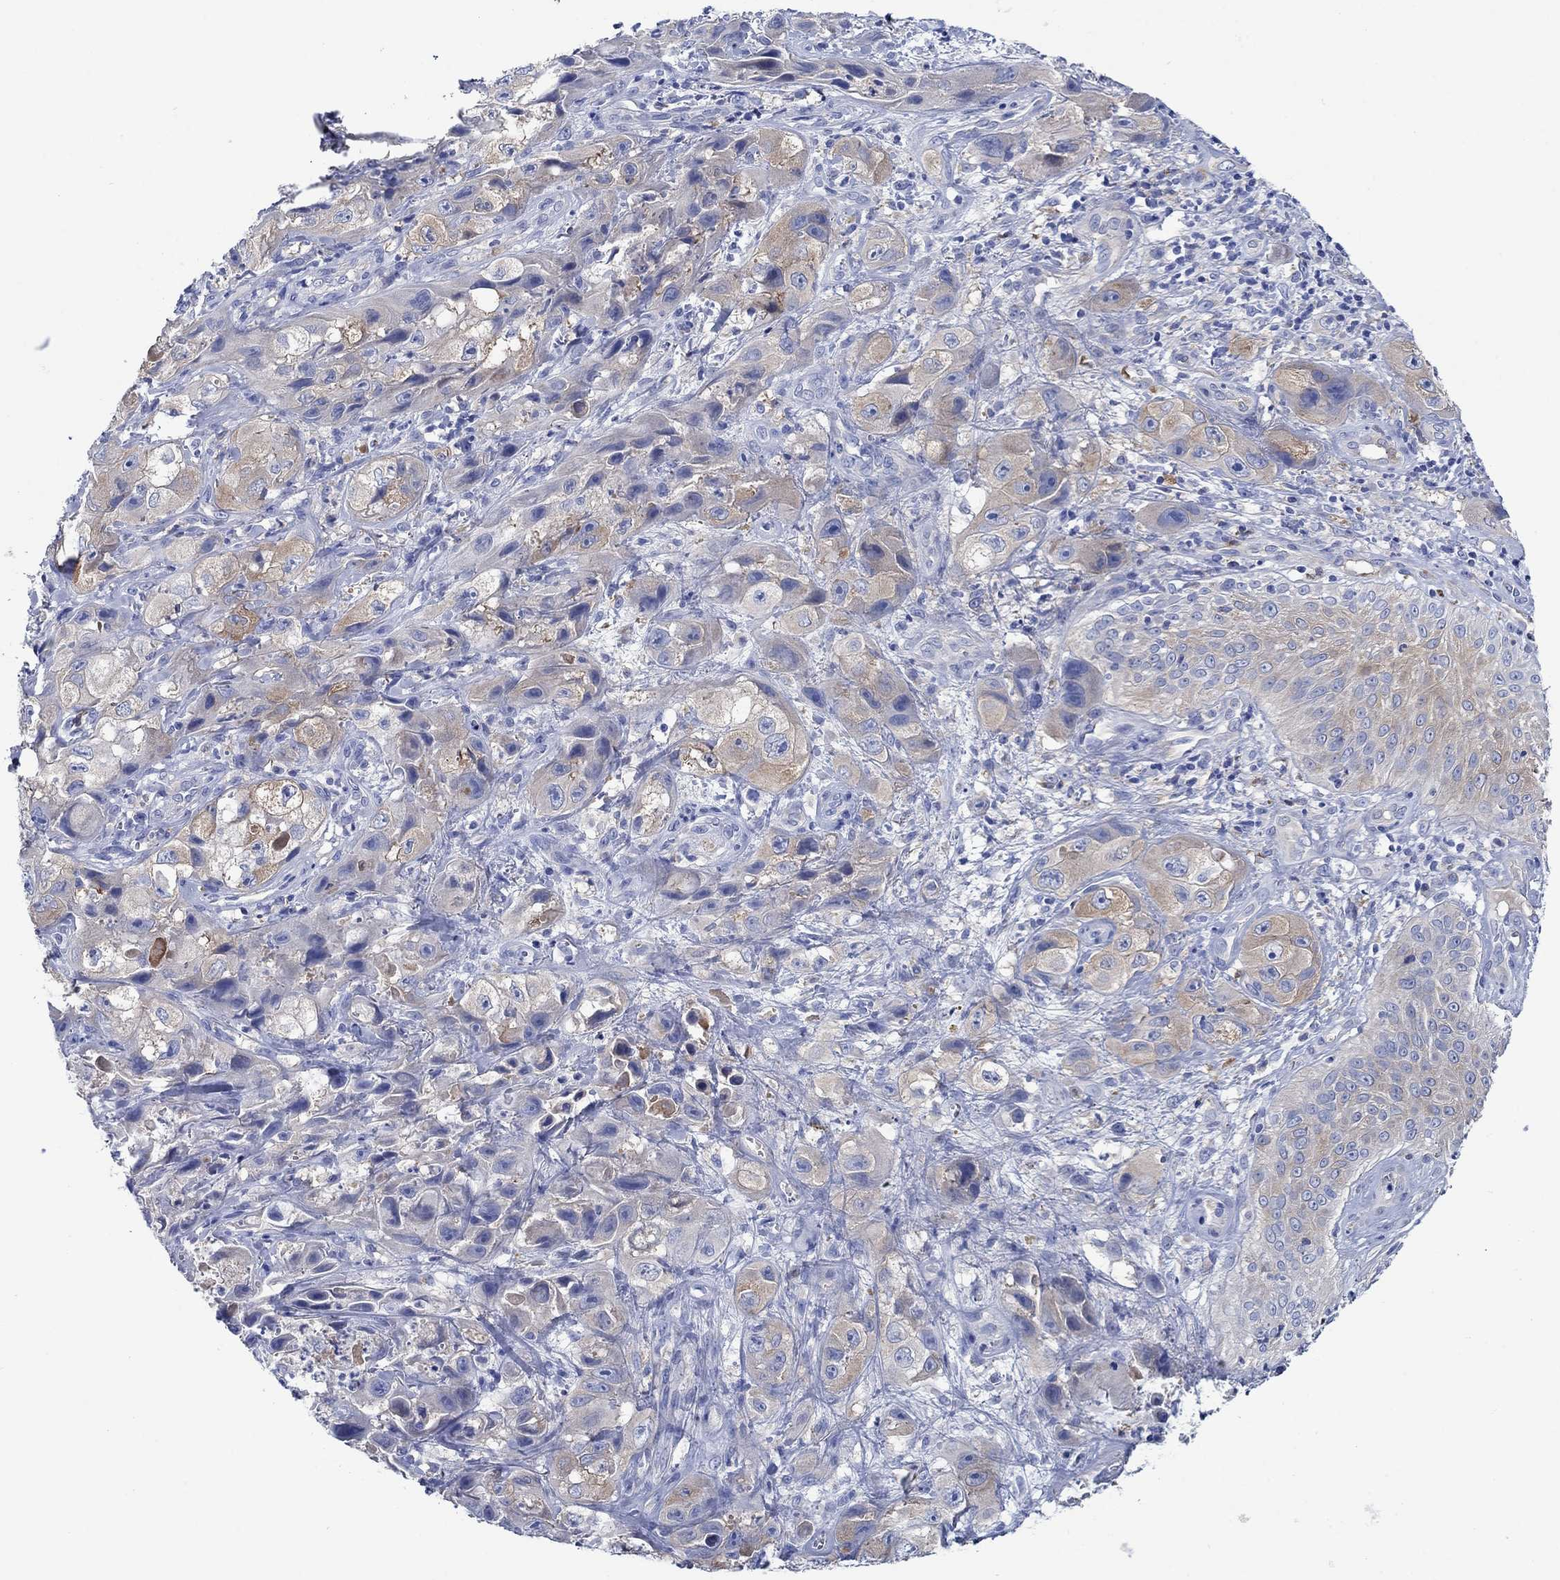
{"staining": {"intensity": "weak", "quantity": "25%-75%", "location": "cytoplasmic/membranous"}, "tissue": "skin cancer", "cell_type": "Tumor cells", "image_type": "cancer", "snomed": [{"axis": "morphology", "description": "Squamous cell carcinoma, NOS"}, {"axis": "topography", "description": "Skin"}, {"axis": "topography", "description": "Subcutis"}], "caption": "DAB immunohistochemical staining of skin squamous cell carcinoma demonstrates weak cytoplasmic/membranous protein expression in about 25%-75% of tumor cells.", "gene": "TRIM16", "patient": {"sex": "male", "age": 73}}